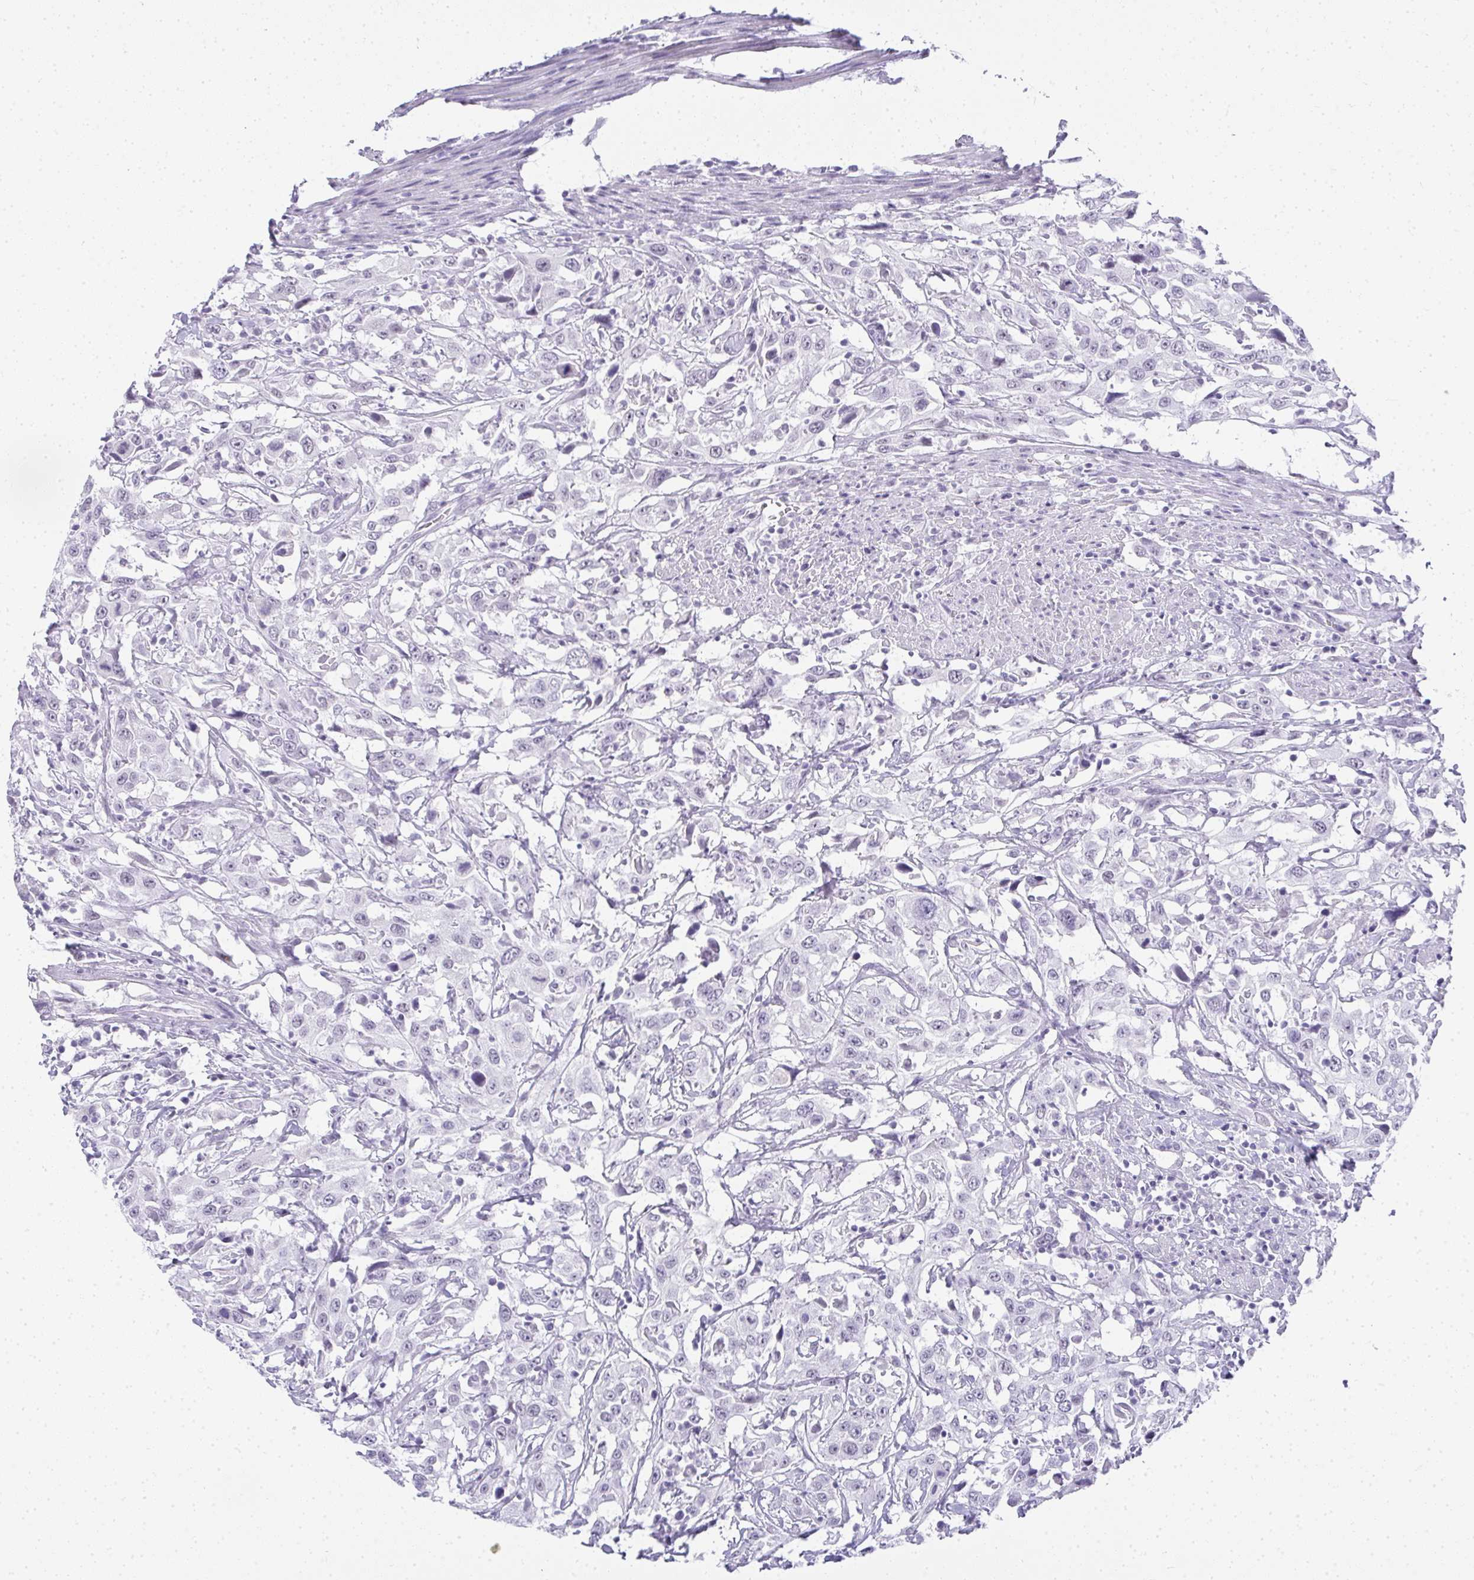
{"staining": {"intensity": "negative", "quantity": "none", "location": "none"}, "tissue": "urothelial cancer", "cell_type": "Tumor cells", "image_type": "cancer", "snomed": [{"axis": "morphology", "description": "Urothelial carcinoma, High grade"}, {"axis": "topography", "description": "Urinary bladder"}], "caption": "Micrograph shows no significant protein positivity in tumor cells of urothelial cancer.", "gene": "PLA2G1B", "patient": {"sex": "male", "age": 61}}